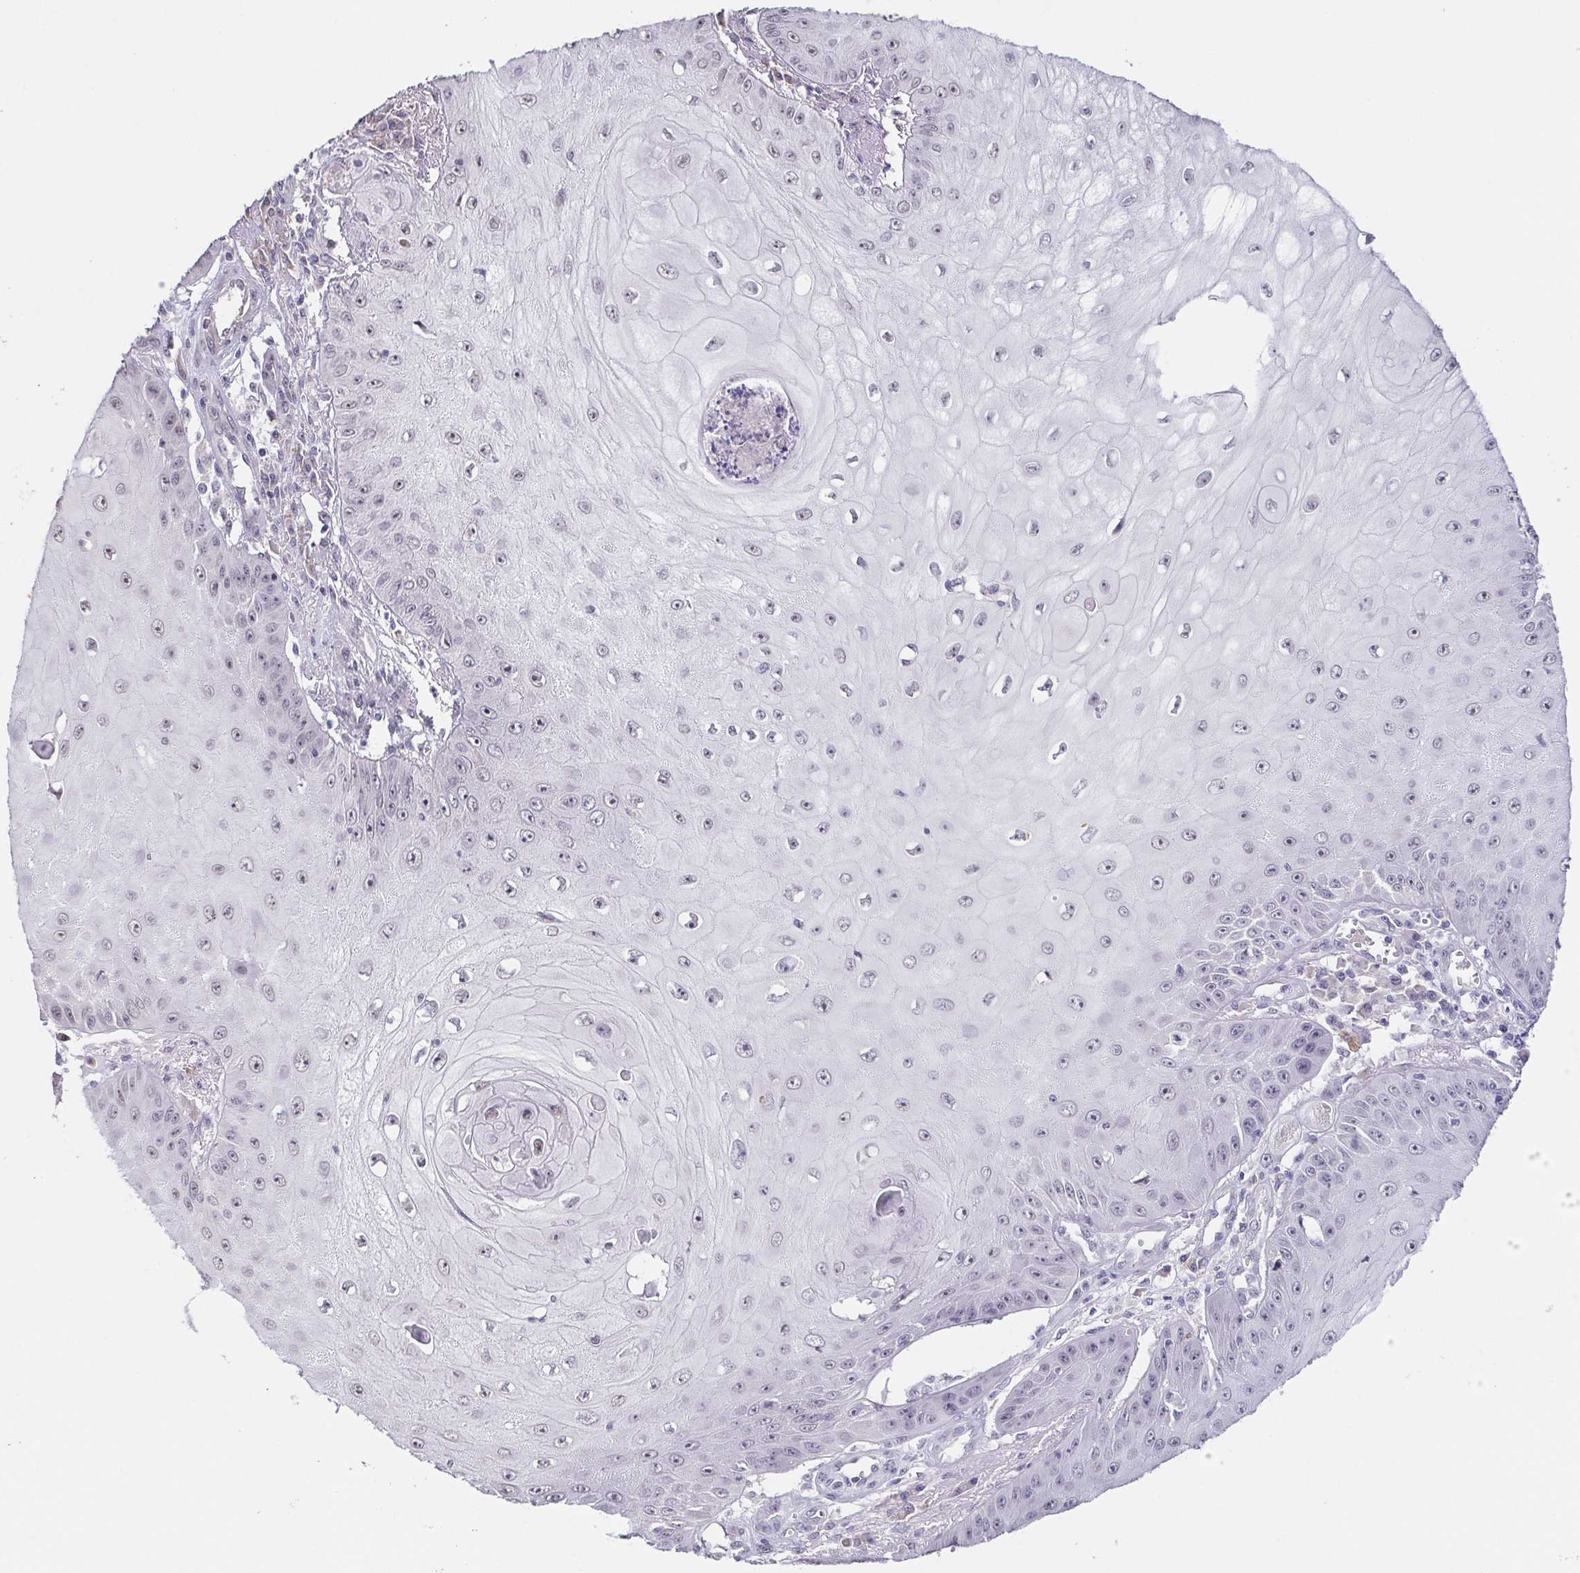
{"staining": {"intensity": "weak", "quantity": "<25%", "location": "nuclear"}, "tissue": "skin cancer", "cell_type": "Tumor cells", "image_type": "cancer", "snomed": [{"axis": "morphology", "description": "Squamous cell carcinoma, NOS"}, {"axis": "topography", "description": "Skin"}], "caption": "There is no significant positivity in tumor cells of skin cancer (squamous cell carcinoma). Nuclei are stained in blue.", "gene": "NEFH", "patient": {"sex": "male", "age": 70}}